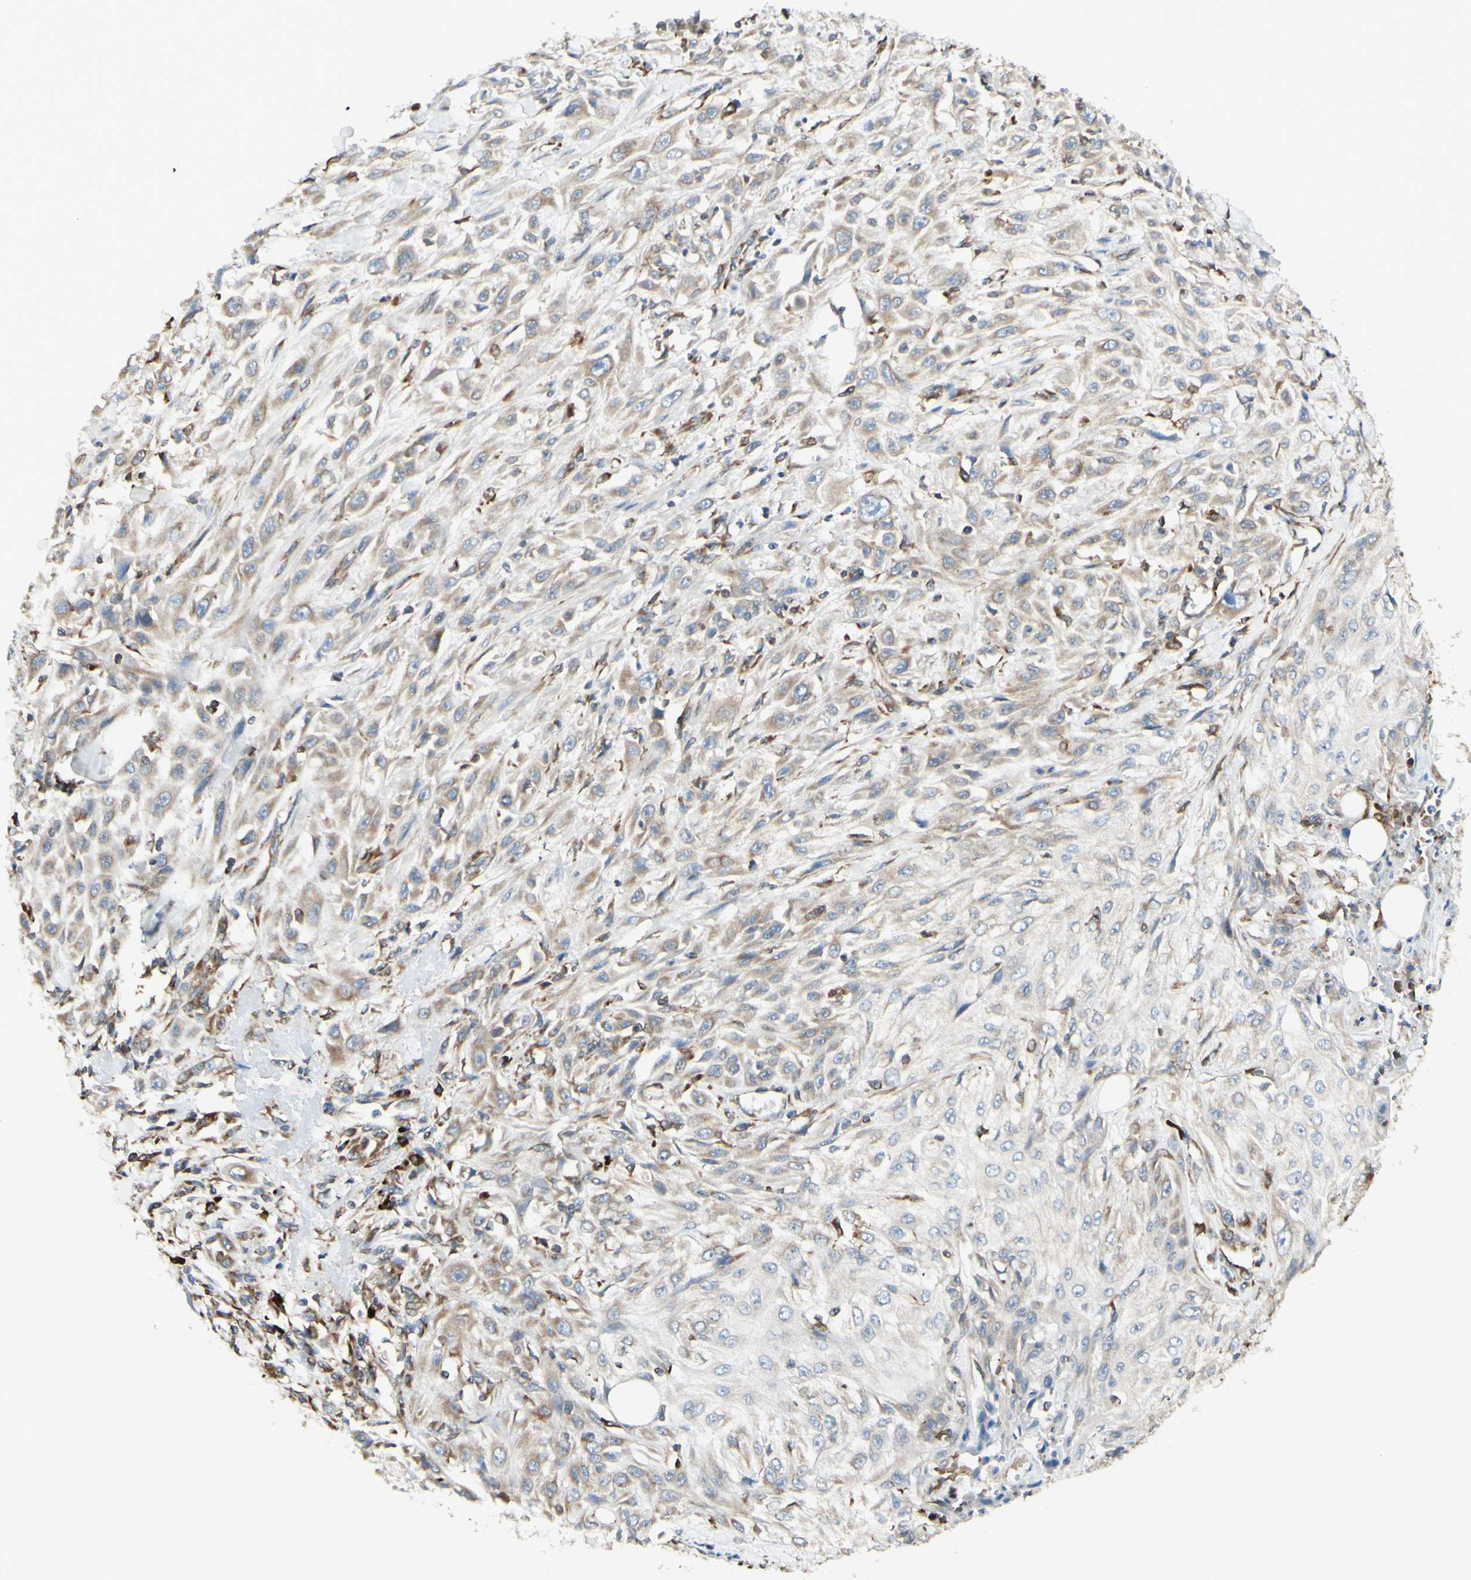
{"staining": {"intensity": "moderate", "quantity": ">75%", "location": "cytoplasmic/membranous"}, "tissue": "skin cancer", "cell_type": "Tumor cells", "image_type": "cancer", "snomed": [{"axis": "morphology", "description": "Squamous cell carcinoma, NOS"}, {"axis": "topography", "description": "Skin"}], "caption": "Skin cancer (squamous cell carcinoma) stained for a protein reveals moderate cytoplasmic/membranous positivity in tumor cells. The protein of interest is stained brown, and the nuclei are stained in blue (DAB IHC with brightfield microscopy, high magnification).", "gene": "DNAJB11", "patient": {"sex": "male", "age": 75}}